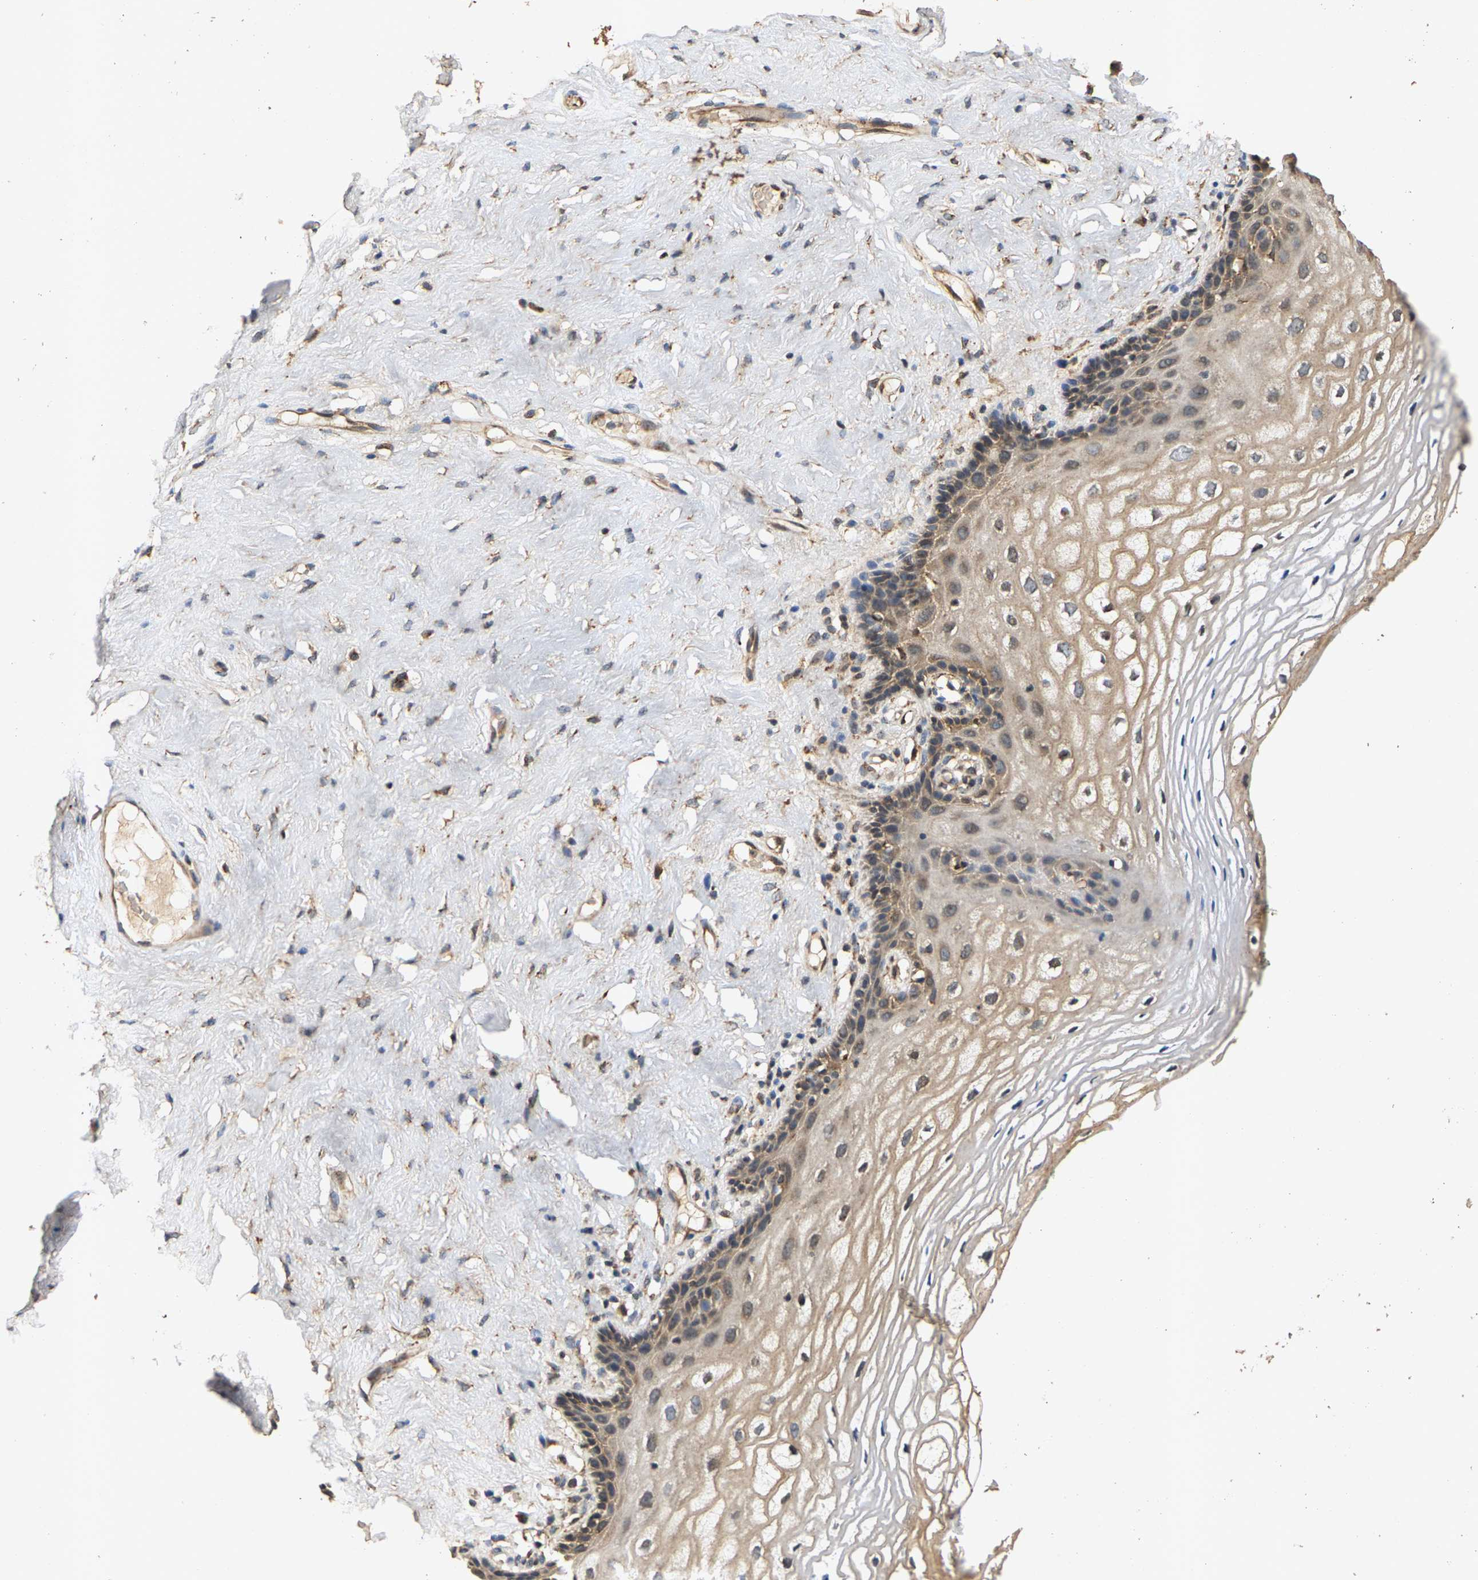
{"staining": {"intensity": "weak", "quantity": ">75%", "location": "cytoplasmic/membranous"}, "tissue": "vagina", "cell_type": "Squamous epithelial cells", "image_type": "normal", "snomed": [{"axis": "morphology", "description": "Normal tissue, NOS"}, {"axis": "morphology", "description": "Adenocarcinoma, NOS"}, {"axis": "topography", "description": "Rectum"}, {"axis": "topography", "description": "Vagina"}], "caption": "Immunohistochemistry of benign vagina exhibits low levels of weak cytoplasmic/membranous staining in about >75% of squamous epithelial cells.", "gene": "CIDEC", "patient": {"sex": "female", "age": 71}}